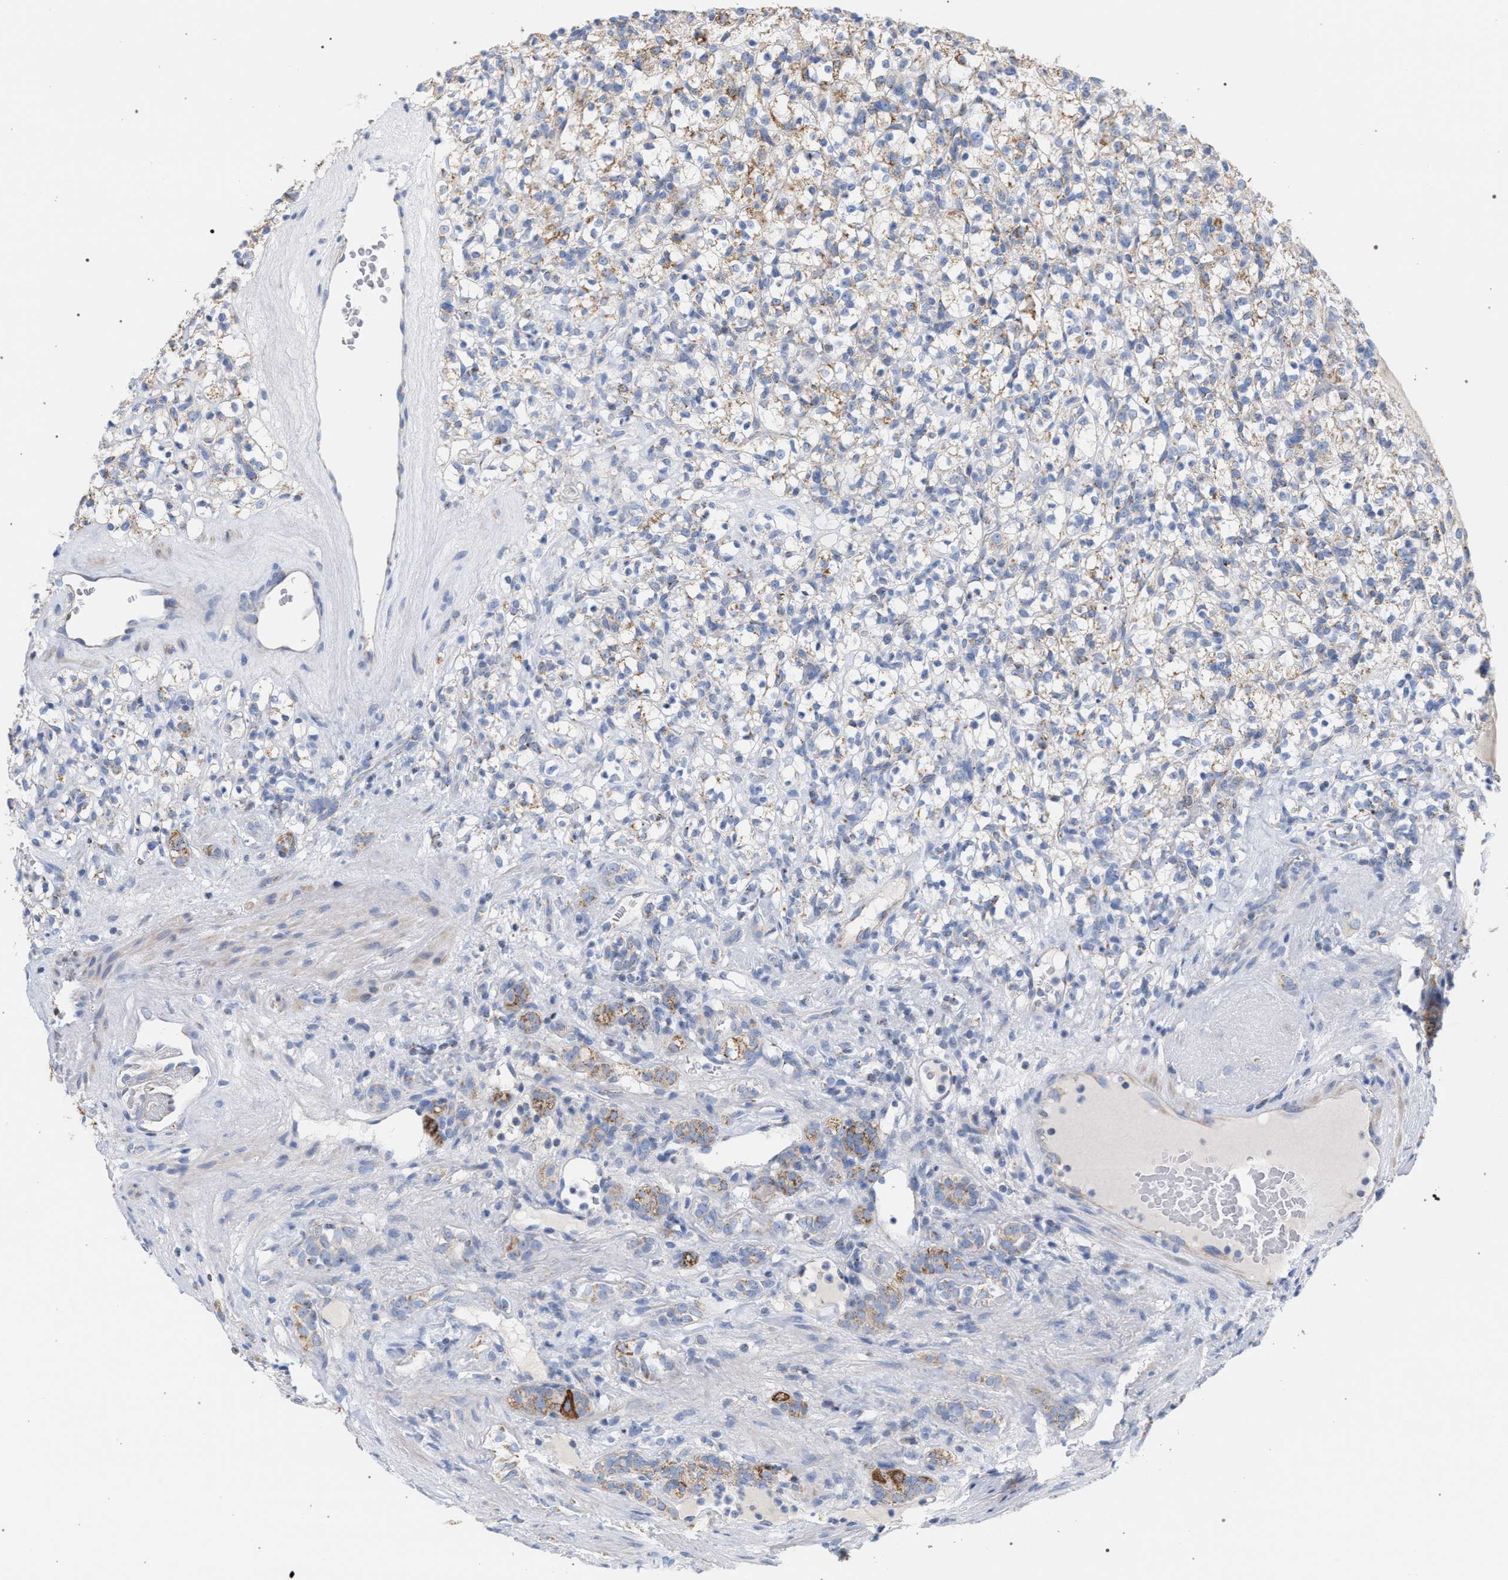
{"staining": {"intensity": "moderate", "quantity": "<25%", "location": "cytoplasmic/membranous"}, "tissue": "renal cancer", "cell_type": "Tumor cells", "image_type": "cancer", "snomed": [{"axis": "morphology", "description": "Normal tissue, NOS"}, {"axis": "morphology", "description": "Adenocarcinoma, NOS"}, {"axis": "topography", "description": "Kidney"}], "caption": "DAB (3,3'-diaminobenzidine) immunohistochemical staining of adenocarcinoma (renal) reveals moderate cytoplasmic/membranous protein positivity in about <25% of tumor cells.", "gene": "ECI2", "patient": {"sex": "female", "age": 72}}